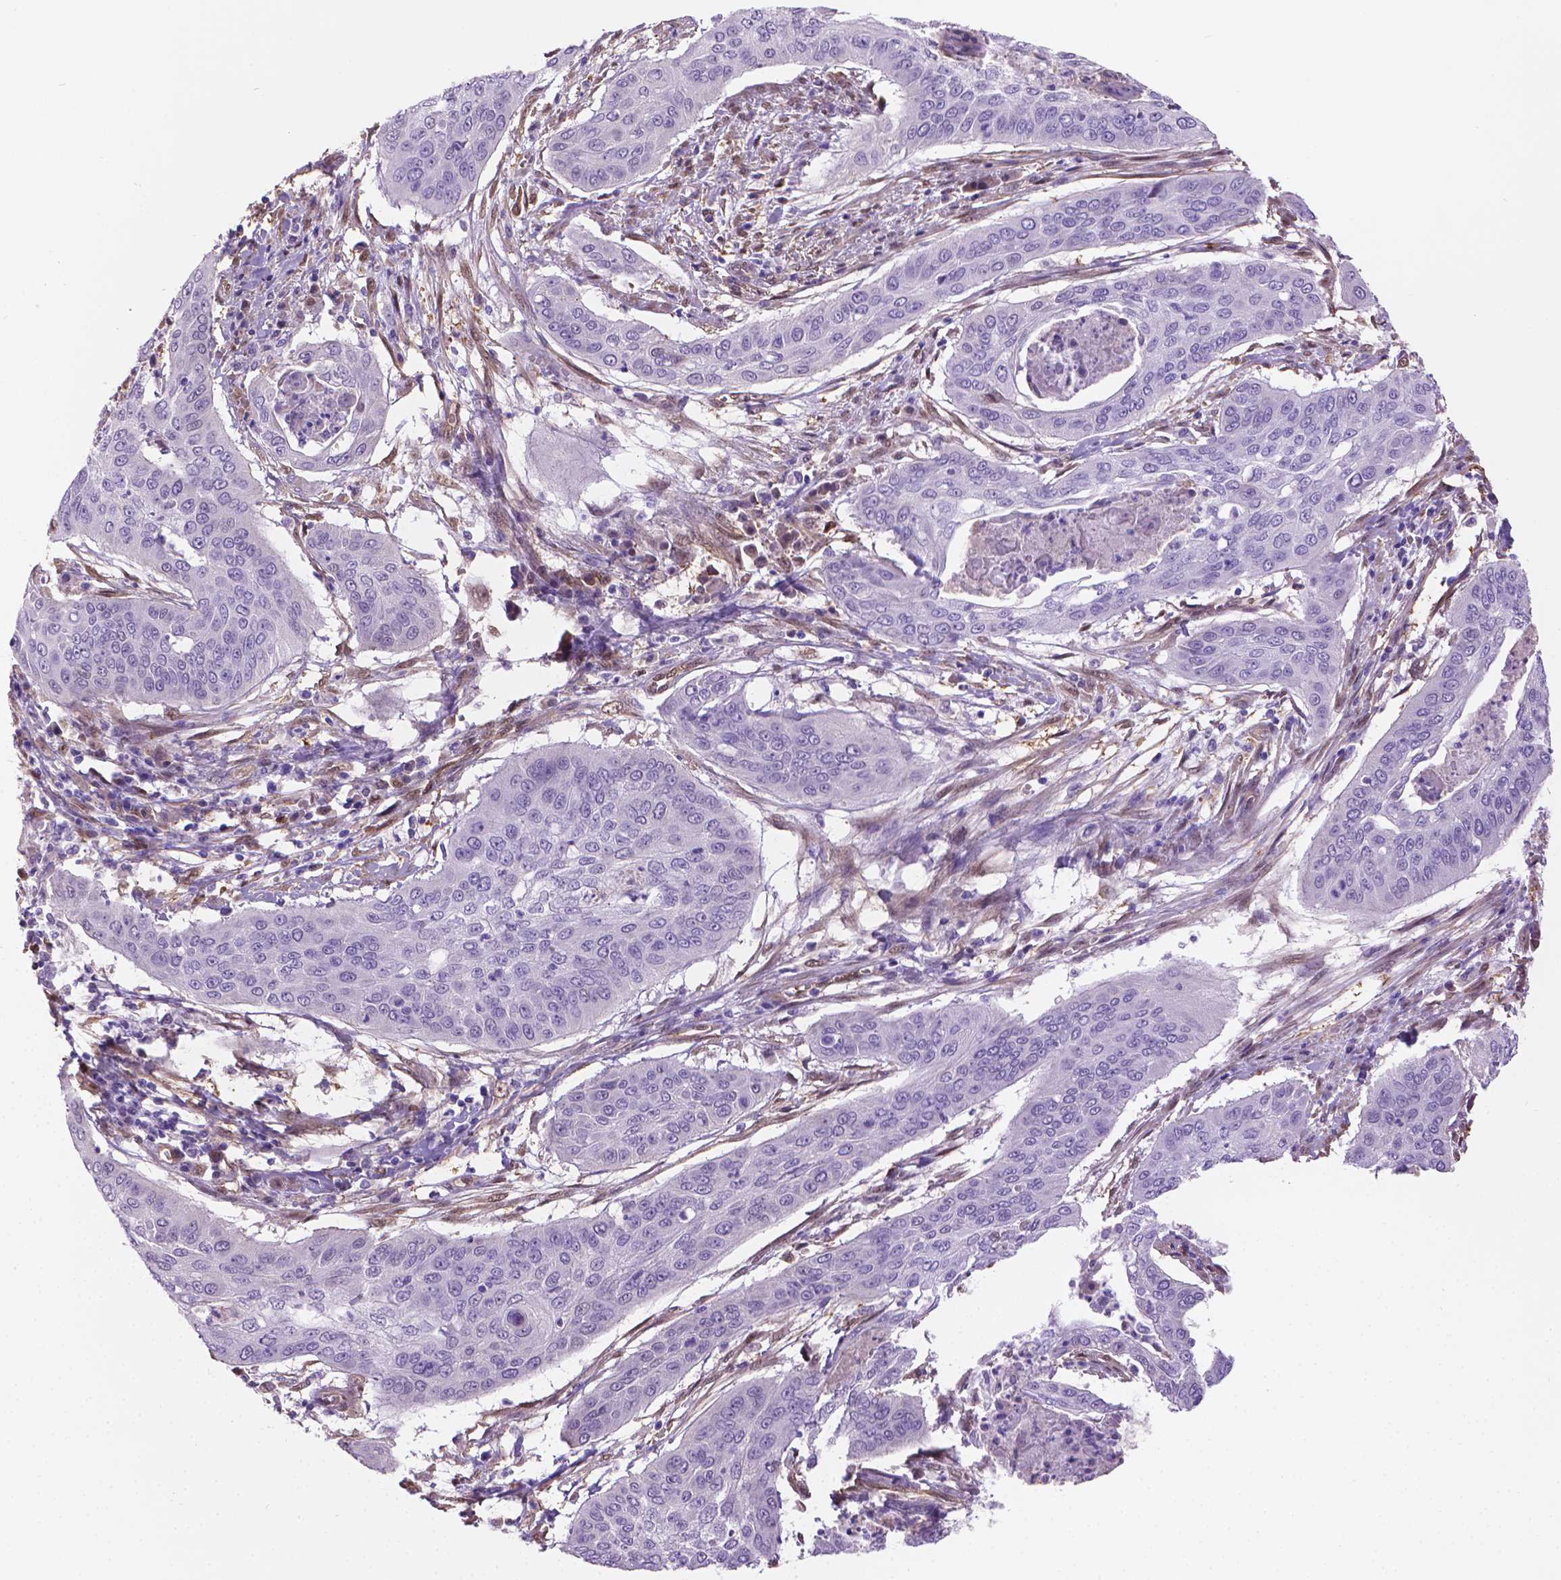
{"staining": {"intensity": "negative", "quantity": "none", "location": "none"}, "tissue": "cervical cancer", "cell_type": "Tumor cells", "image_type": "cancer", "snomed": [{"axis": "morphology", "description": "Squamous cell carcinoma, NOS"}, {"axis": "topography", "description": "Cervix"}], "caption": "Cervical squamous cell carcinoma was stained to show a protein in brown. There is no significant expression in tumor cells. The staining is performed using DAB brown chromogen with nuclei counter-stained in using hematoxylin.", "gene": "CLIC4", "patient": {"sex": "female", "age": 39}}